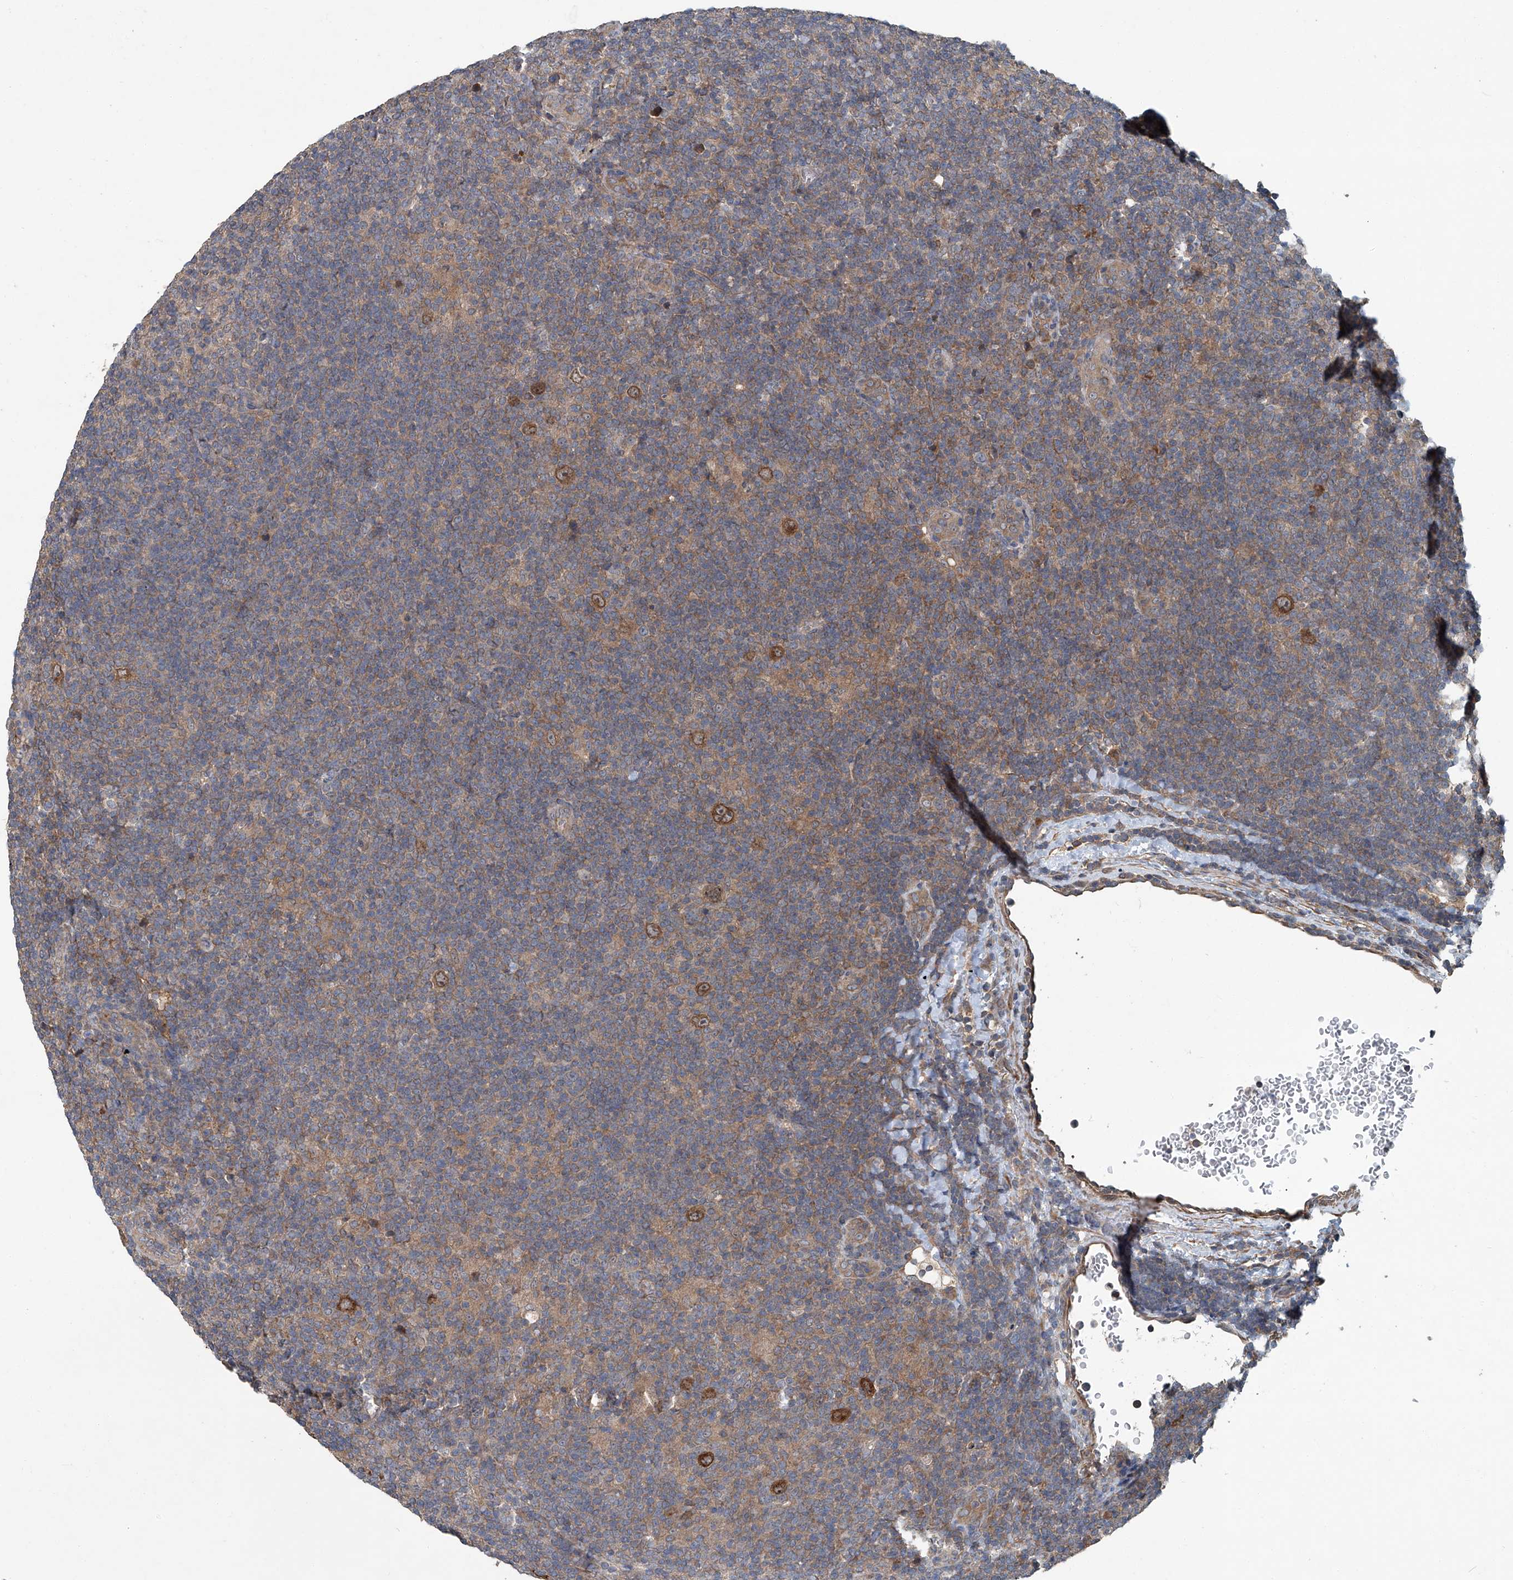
{"staining": {"intensity": "strong", "quantity": ">75%", "location": "cytoplasmic/membranous"}, "tissue": "lymphoma", "cell_type": "Tumor cells", "image_type": "cancer", "snomed": [{"axis": "morphology", "description": "Hodgkin's disease, NOS"}, {"axis": "topography", "description": "Lymph node"}], "caption": "Lymphoma tissue reveals strong cytoplasmic/membranous staining in about >75% of tumor cells, visualized by immunohistochemistry.", "gene": "ANKRD34A", "patient": {"sex": "female", "age": 57}}